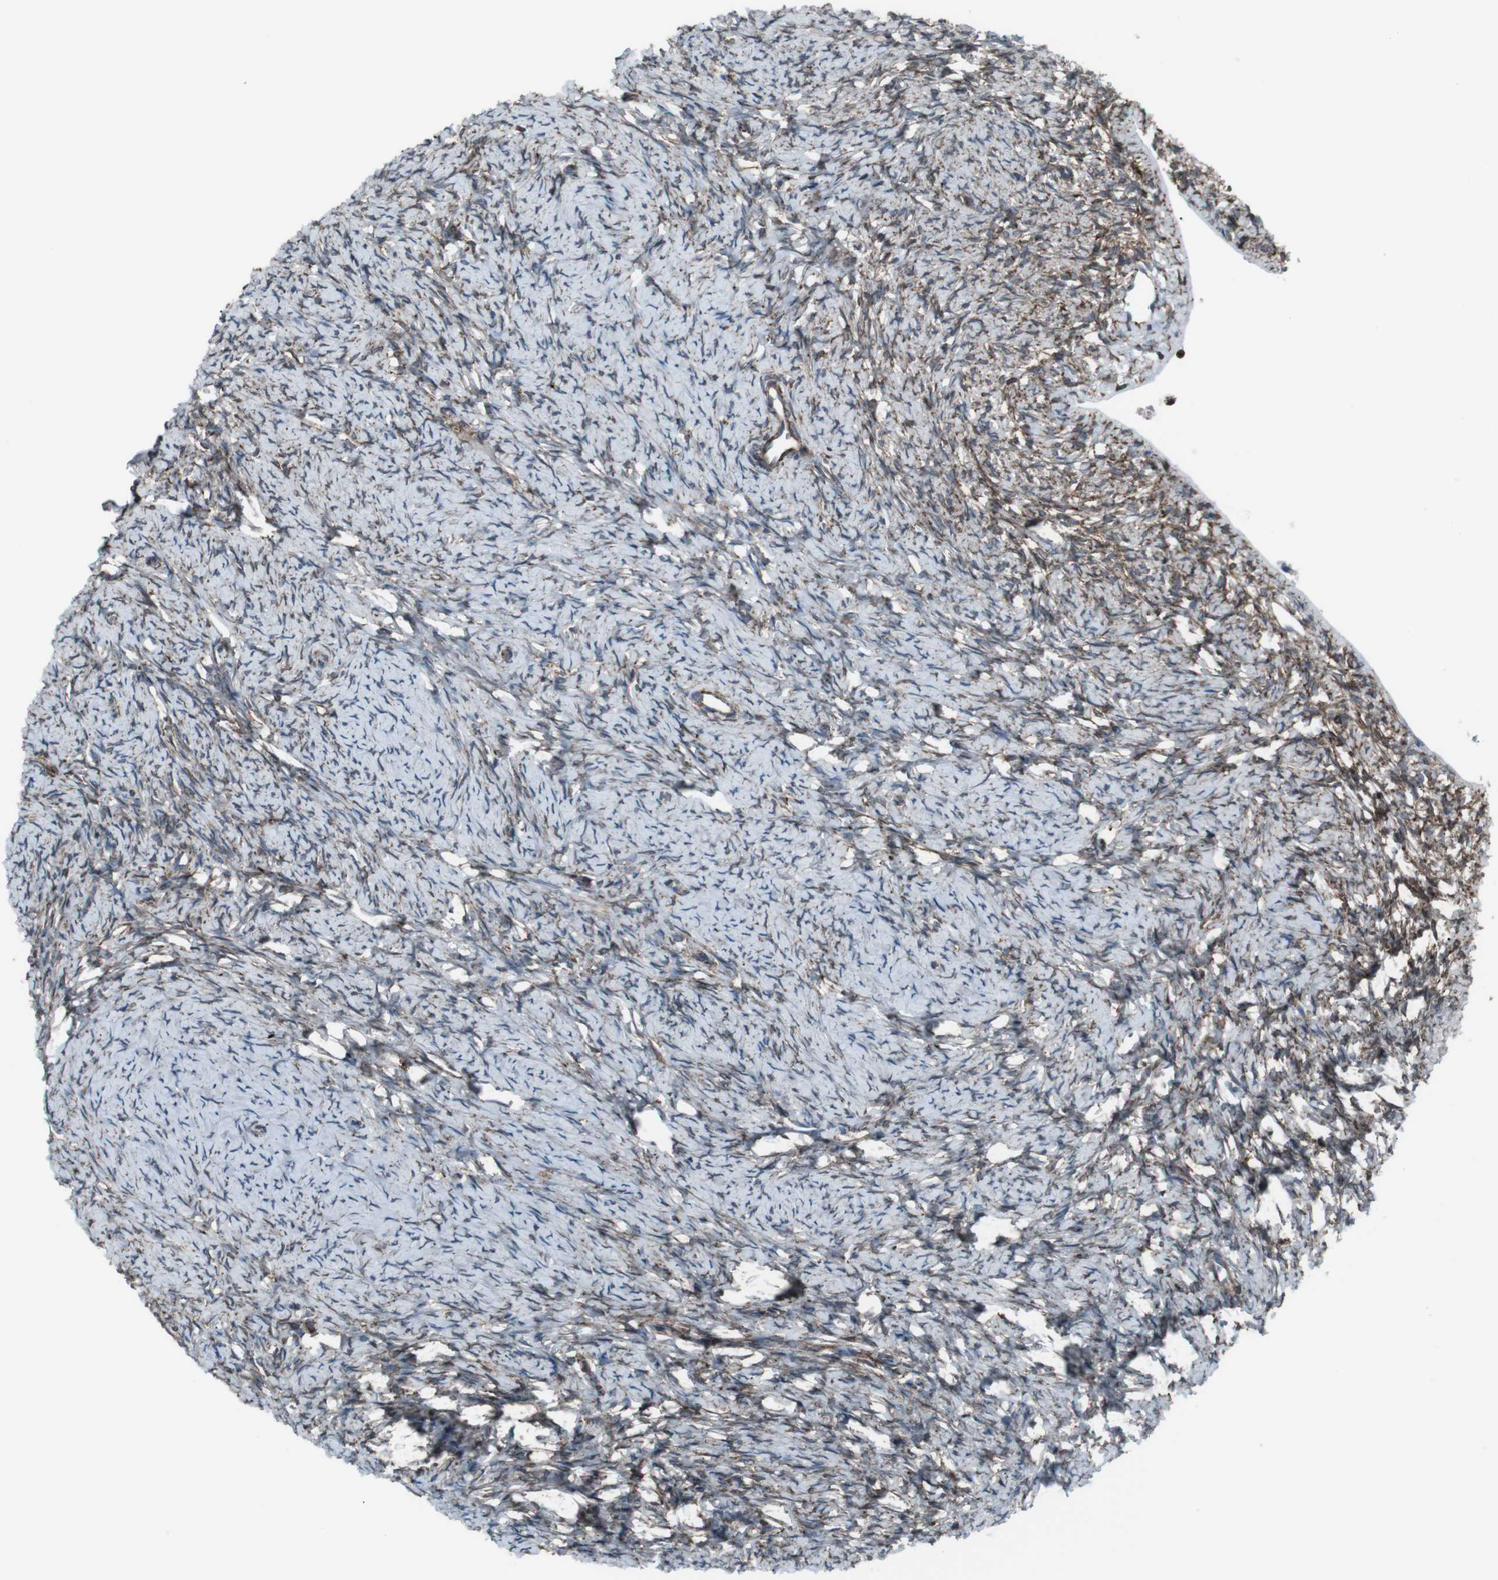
{"staining": {"intensity": "moderate", "quantity": "25%-75%", "location": "cytoplasmic/membranous"}, "tissue": "ovary", "cell_type": "Ovarian stroma cells", "image_type": "normal", "snomed": [{"axis": "morphology", "description": "Normal tissue, NOS"}, {"axis": "topography", "description": "Ovary"}], "caption": "IHC (DAB (3,3'-diaminobenzidine)) staining of benign ovary reveals moderate cytoplasmic/membranous protein expression in approximately 25%-75% of ovarian stroma cells.", "gene": "LNPK", "patient": {"sex": "female", "age": 33}}